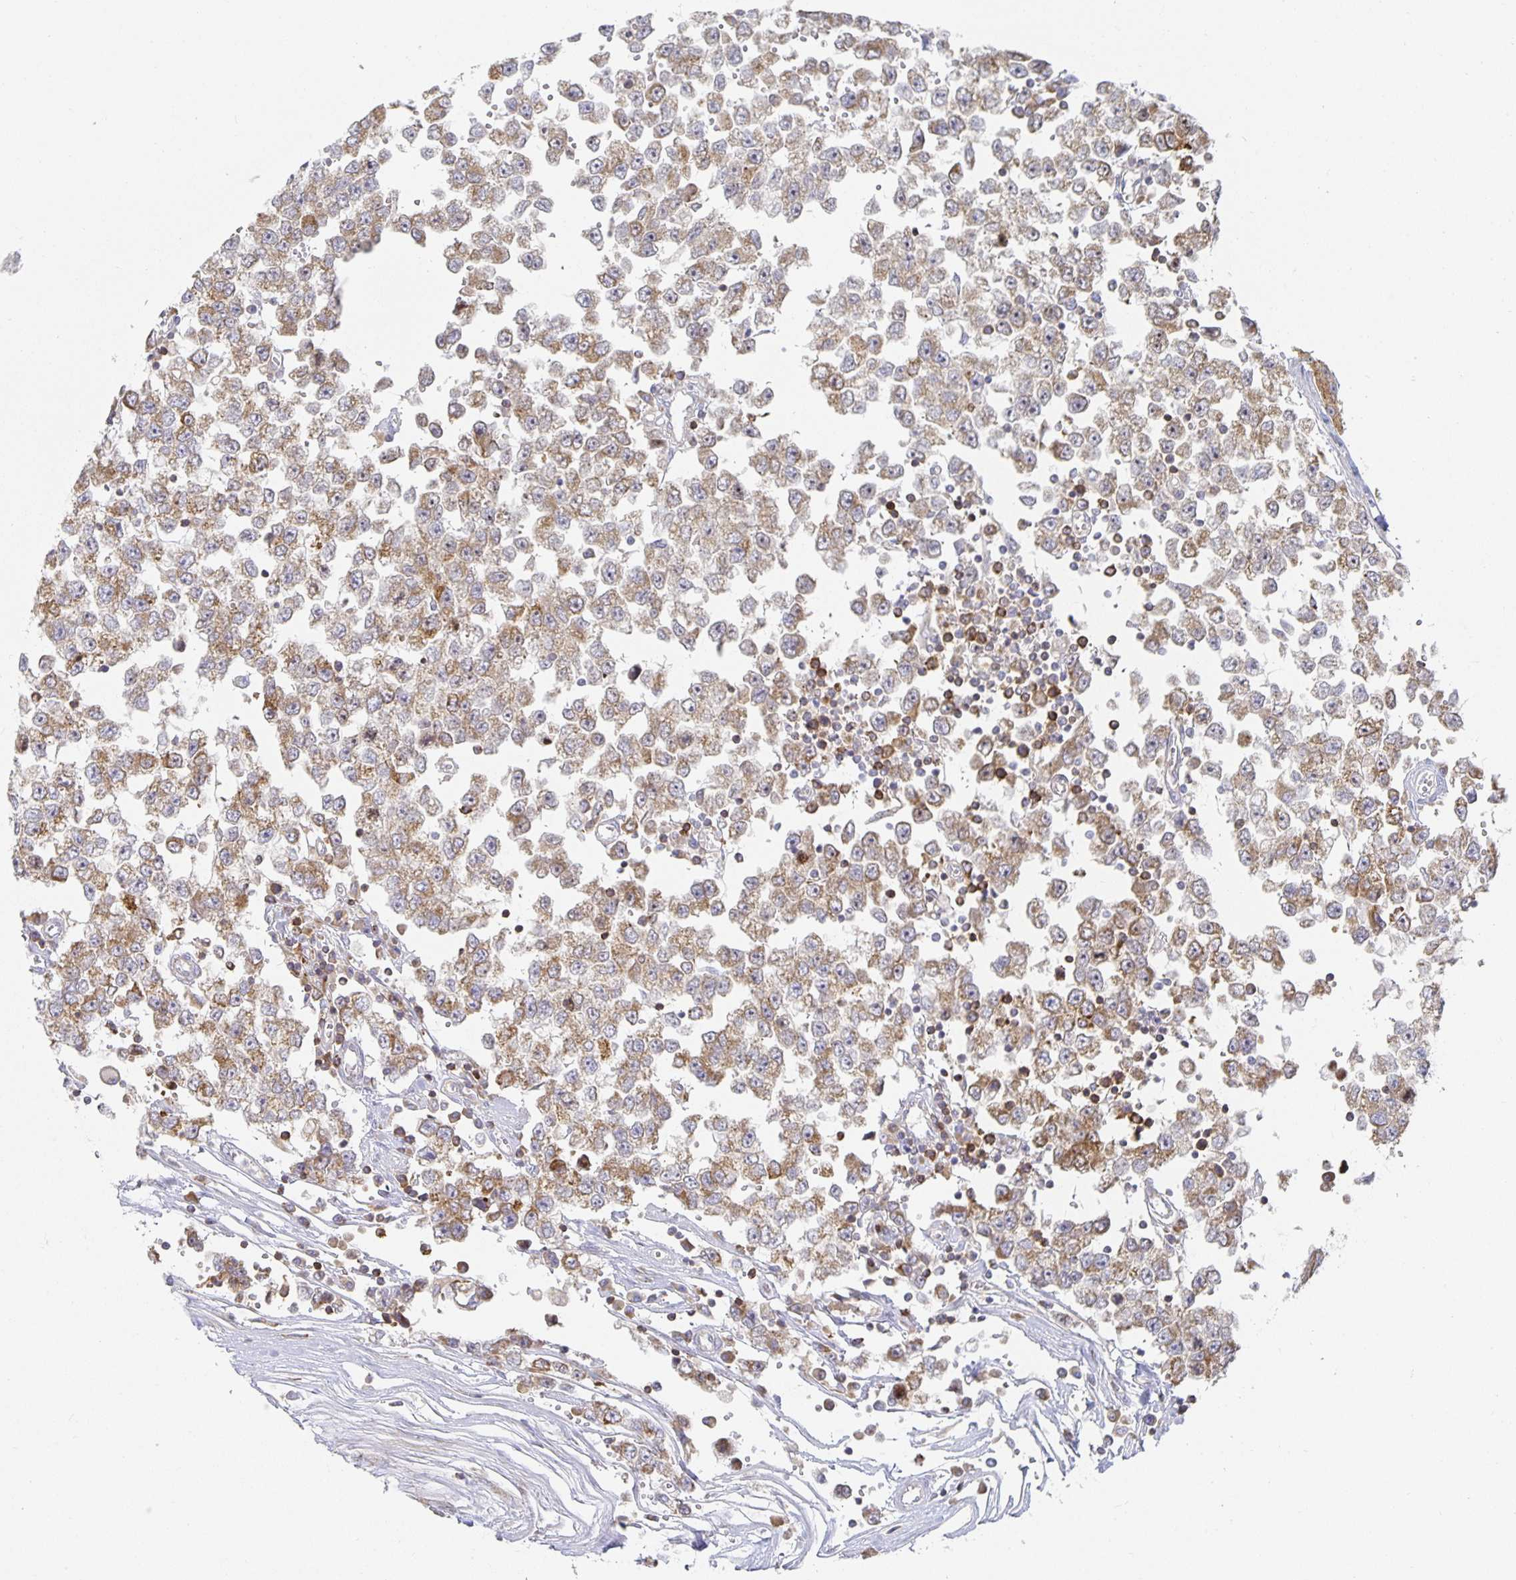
{"staining": {"intensity": "moderate", "quantity": ">75%", "location": "cytoplasmic/membranous"}, "tissue": "testis cancer", "cell_type": "Tumor cells", "image_type": "cancer", "snomed": [{"axis": "morphology", "description": "Seminoma, NOS"}, {"axis": "topography", "description": "Testis"}], "caption": "Seminoma (testis) stained with immunohistochemistry reveals moderate cytoplasmic/membranous expression in approximately >75% of tumor cells. The staining is performed using DAB brown chromogen to label protein expression. The nuclei are counter-stained blue using hematoxylin.", "gene": "NOMO1", "patient": {"sex": "male", "age": 34}}